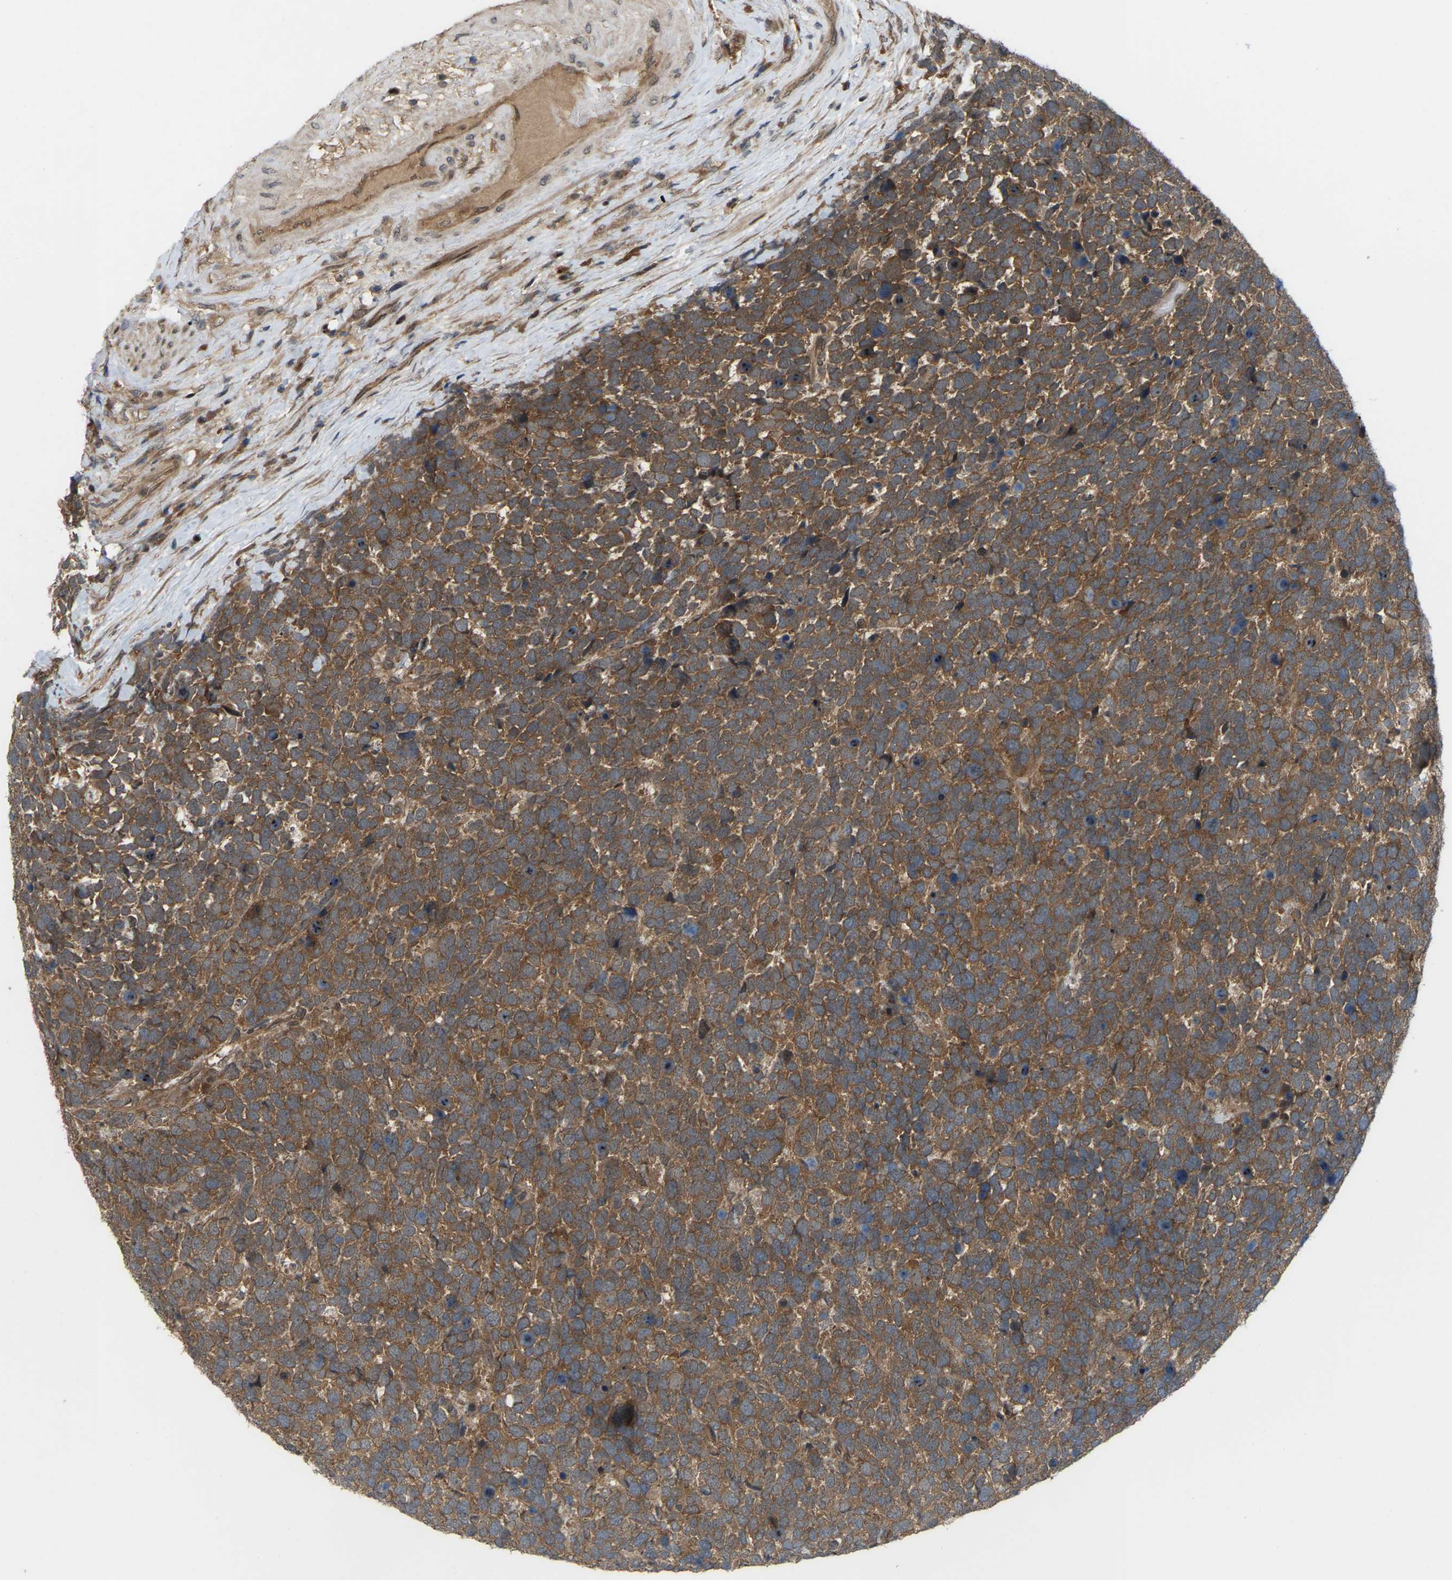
{"staining": {"intensity": "moderate", "quantity": ">75%", "location": "cytoplasmic/membranous"}, "tissue": "urothelial cancer", "cell_type": "Tumor cells", "image_type": "cancer", "snomed": [{"axis": "morphology", "description": "Urothelial carcinoma, High grade"}, {"axis": "topography", "description": "Urinary bladder"}], "caption": "Human urothelial cancer stained with a brown dye exhibits moderate cytoplasmic/membranous positive staining in about >75% of tumor cells.", "gene": "CROT", "patient": {"sex": "female", "age": 82}}